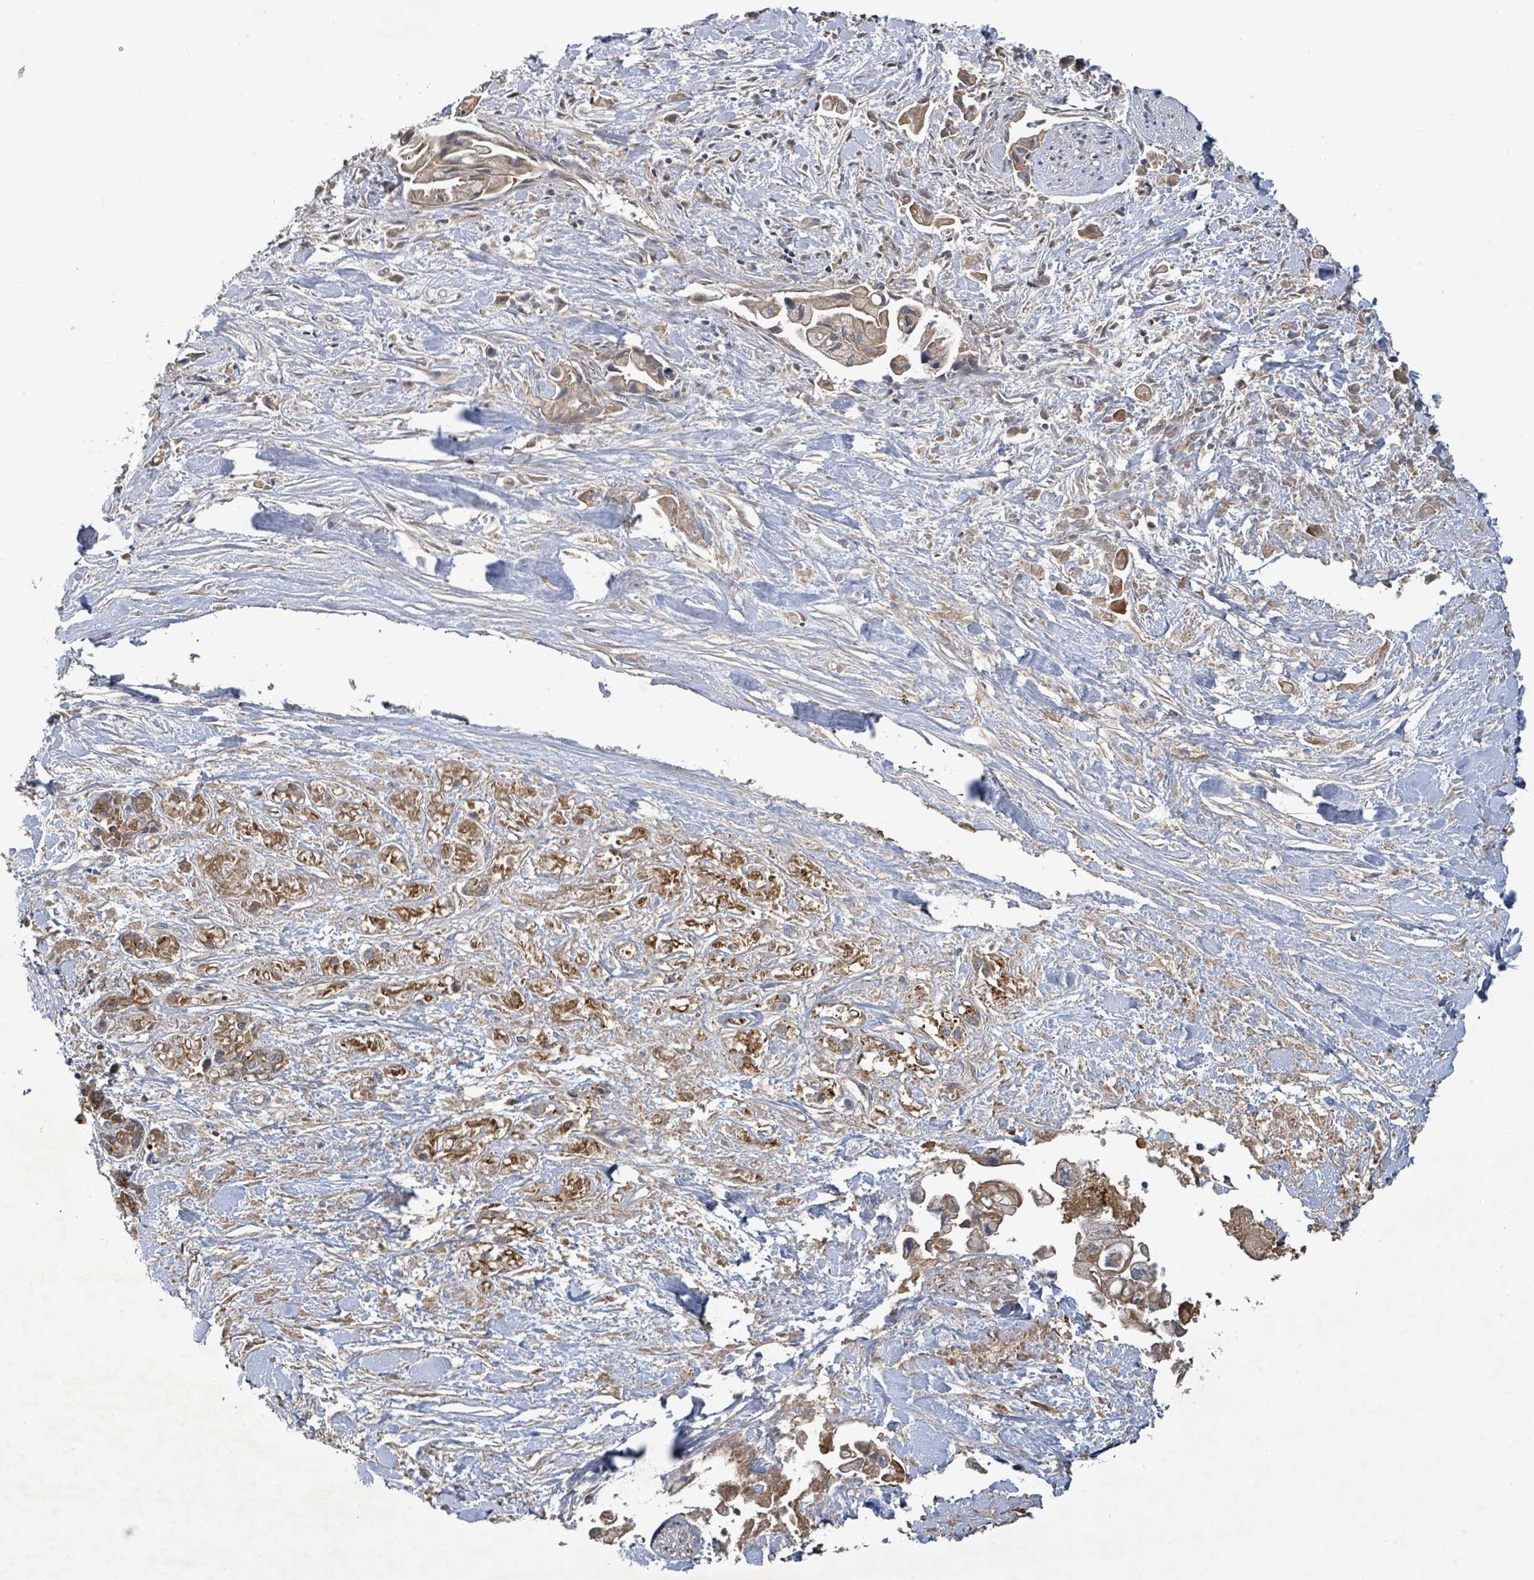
{"staining": {"intensity": "weak", "quantity": "25%-75%", "location": "cytoplasmic/membranous"}, "tissue": "pancreatic cancer", "cell_type": "Tumor cells", "image_type": "cancer", "snomed": [{"axis": "morphology", "description": "Adenocarcinoma, NOS"}, {"axis": "topography", "description": "Pancreas"}], "caption": "Brown immunohistochemical staining in adenocarcinoma (pancreatic) displays weak cytoplasmic/membranous positivity in approximately 25%-75% of tumor cells. (IHC, brightfield microscopy, high magnification).", "gene": "STARD4", "patient": {"sex": "male", "age": 61}}